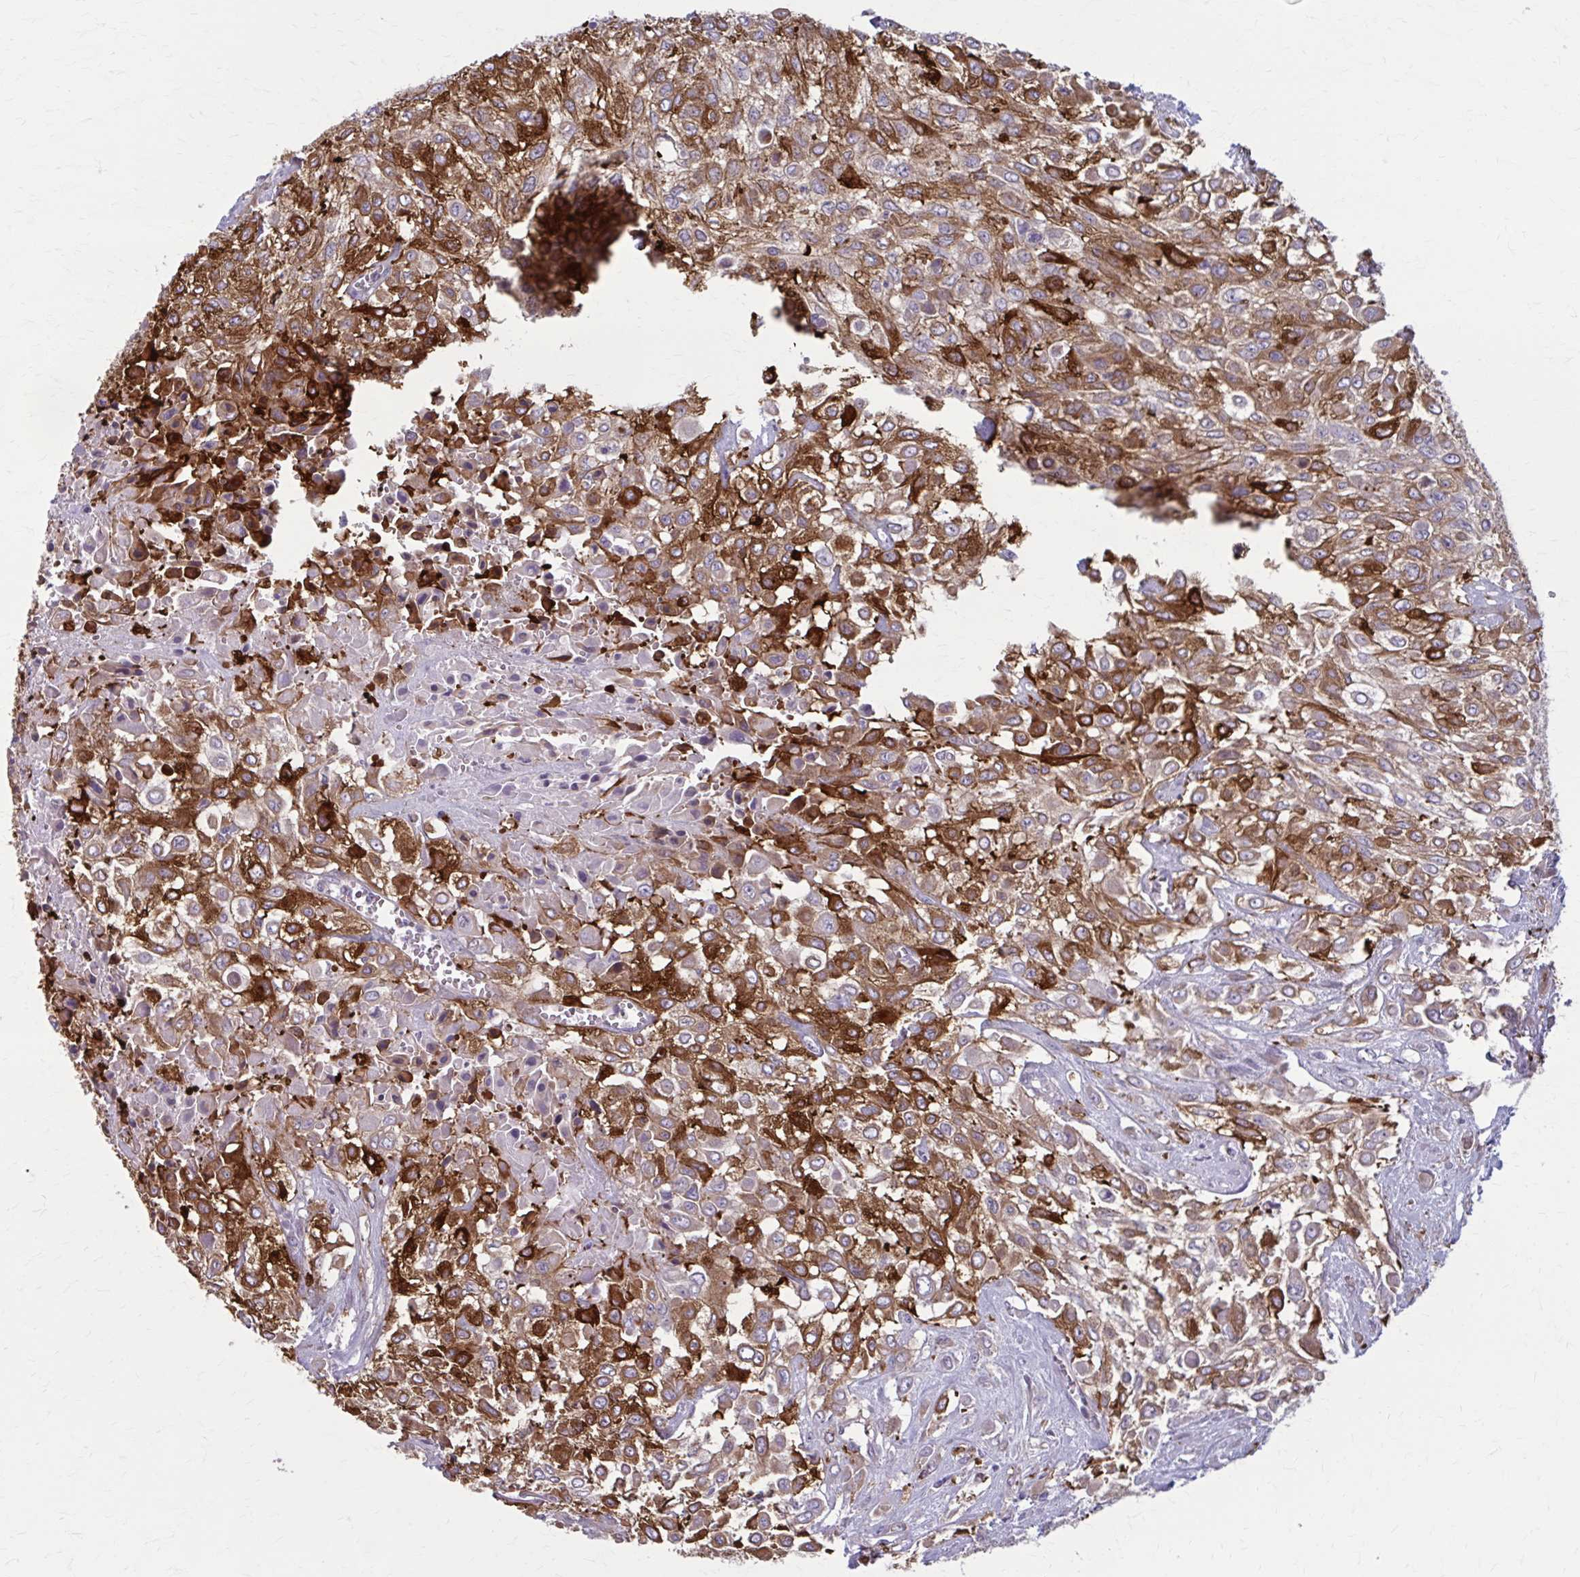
{"staining": {"intensity": "moderate", "quantity": ">75%", "location": "cytoplasmic/membranous"}, "tissue": "urothelial cancer", "cell_type": "Tumor cells", "image_type": "cancer", "snomed": [{"axis": "morphology", "description": "Urothelial carcinoma, High grade"}, {"axis": "topography", "description": "Urinary bladder"}], "caption": "Immunohistochemical staining of human high-grade urothelial carcinoma shows moderate cytoplasmic/membranous protein expression in about >75% of tumor cells.", "gene": "AKAP12", "patient": {"sex": "male", "age": 57}}